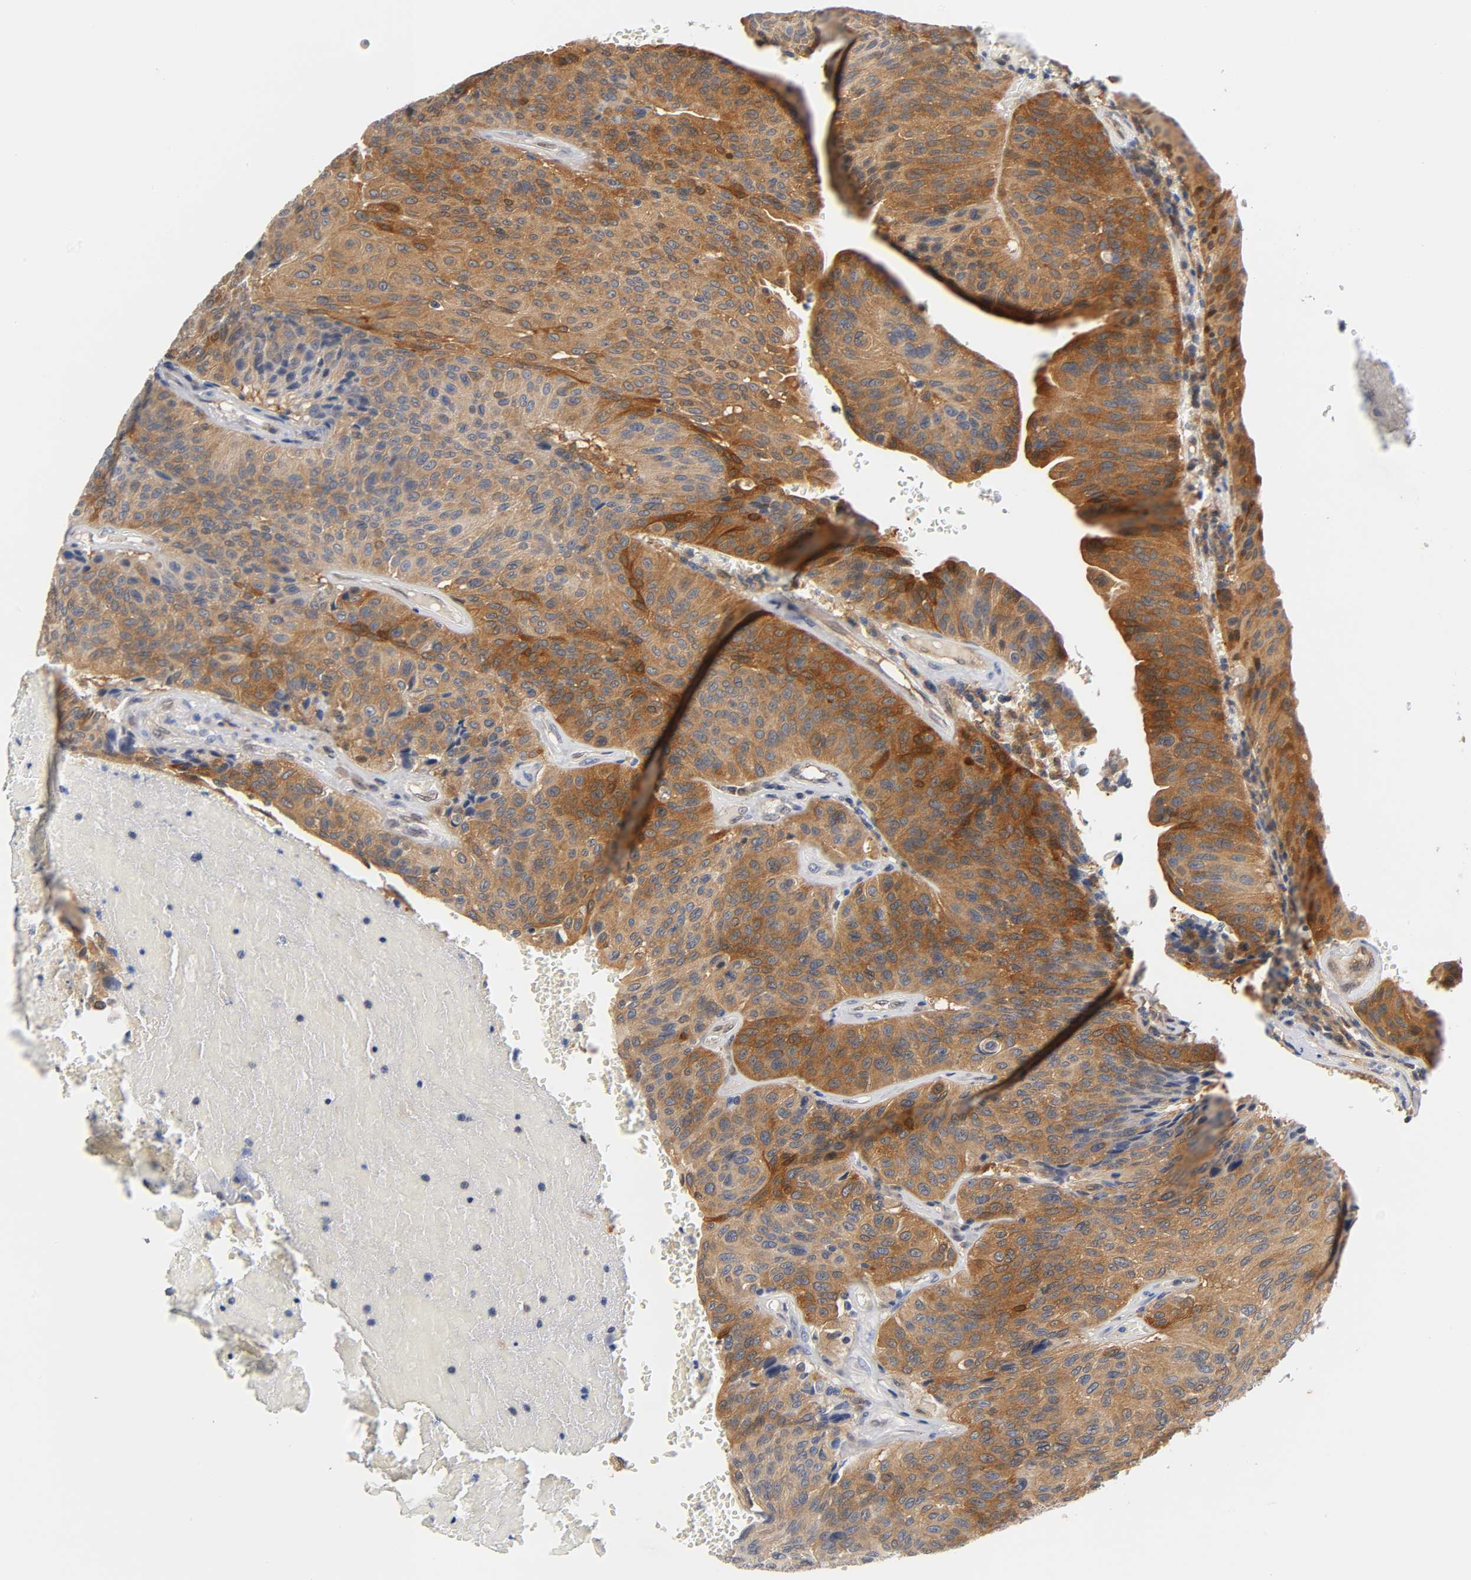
{"staining": {"intensity": "moderate", "quantity": ">75%", "location": "cytoplasmic/membranous"}, "tissue": "urothelial cancer", "cell_type": "Tumor cells", "image_type": "cancer", "snomed": [{"axis": "morphology", "description": "Urothelial carcinoma, High grade"}, {"axis": "topography", "description": "Urinary bladder"}], "caption": "Moderate cytoplasmic/membranous protein staining is seen in approximately >75% of tumor cells in urothelial cancer. Nuclei are stained in blue.", "gene": "FYN", "patient": {"sex": "male", "age": 66}}